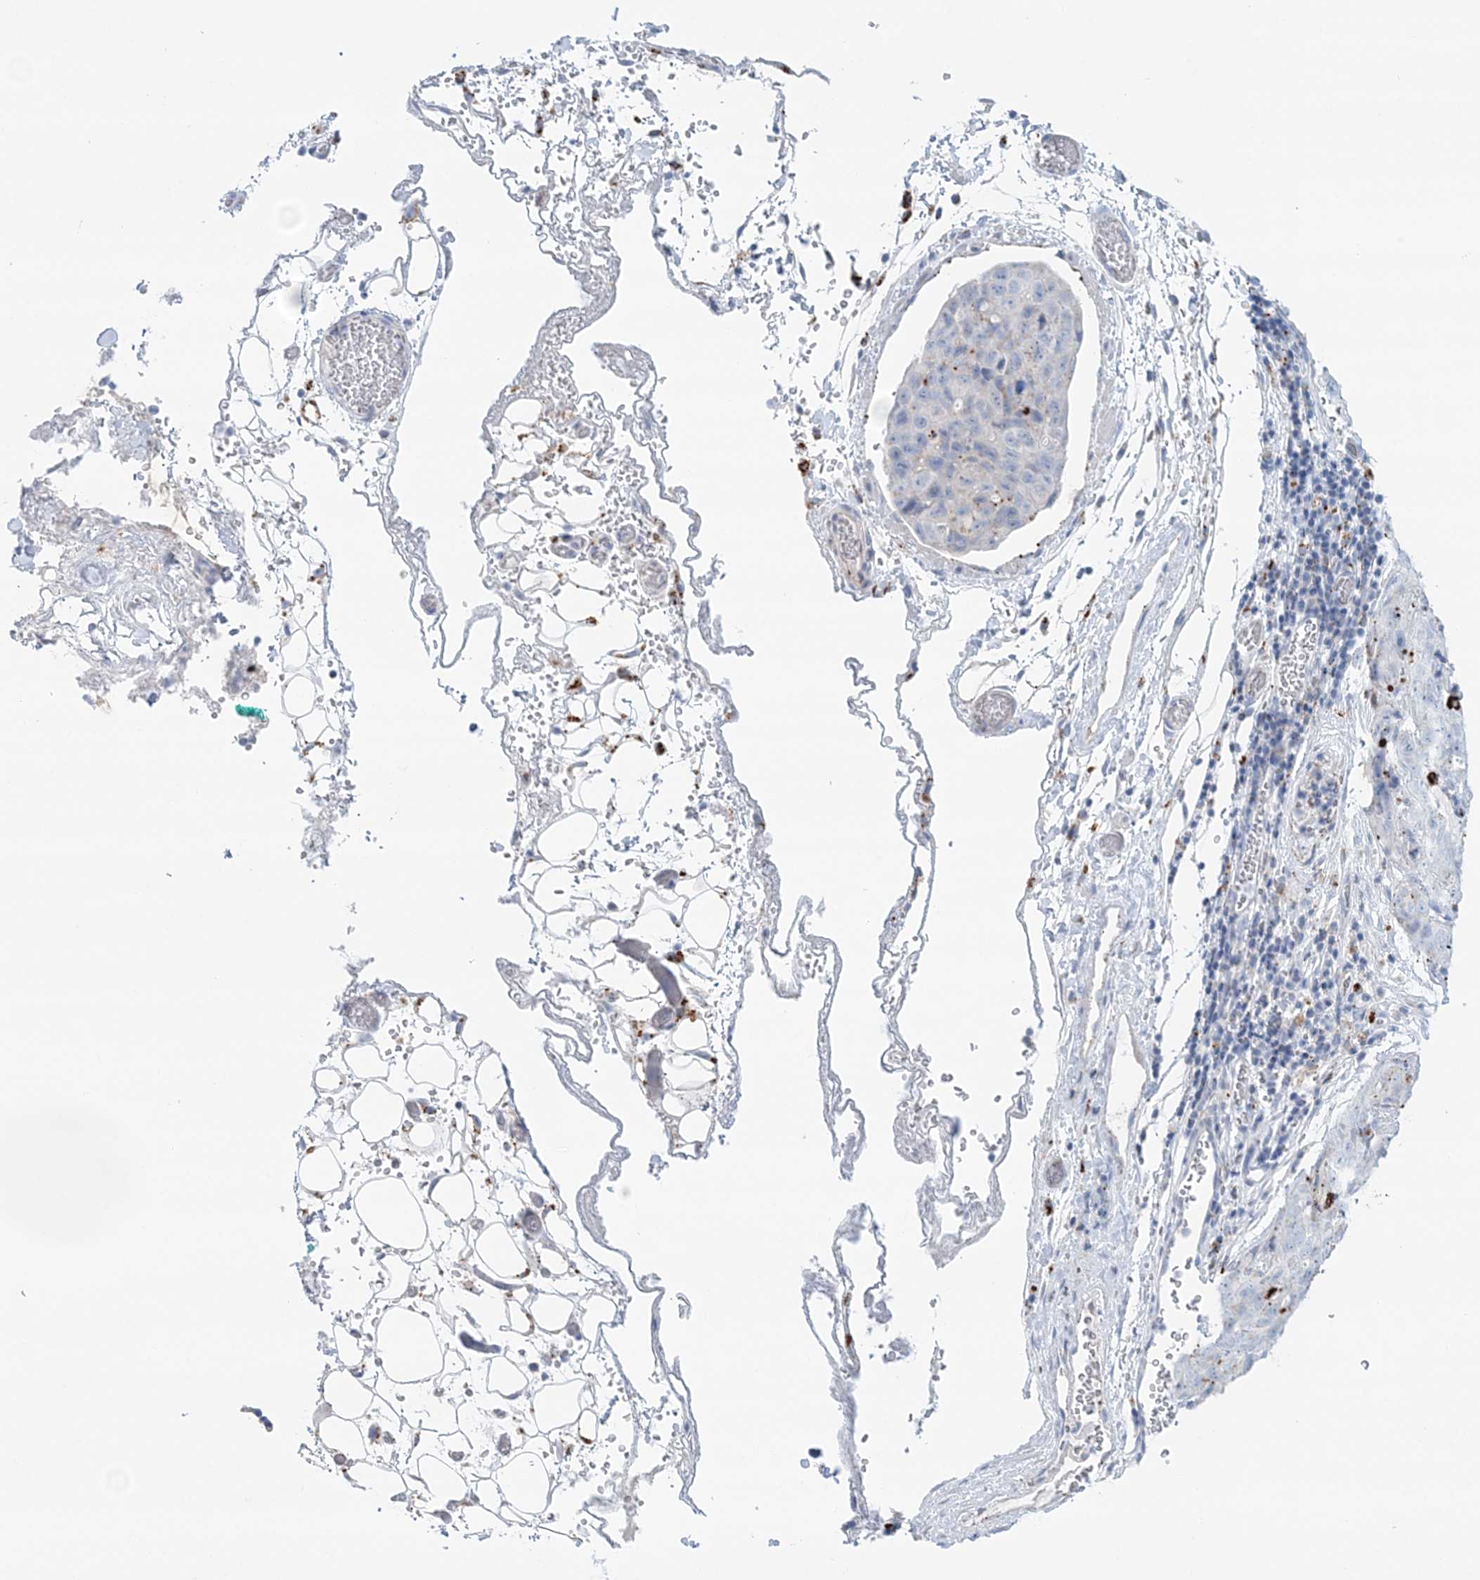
{"staining": {"intensity": "negative", "quantity": "none", "location": "none"}, "tissue": "stomach cancer", "cell_type": "Tumor cells", "image_type": "cancer", "snomed": [{"axis": "morphology", "description": "Normal tissue, NOS"}, {"axis": "morphology", "description": "Adenocarcinoma, NOS"}, {"axis": "topography", "description": "Lymph node"}, {"axis": "topography", "description": "Stomach"}], "caption": "A histopathology image of stomach cancer stained for a protein reveals no brown staining in tumor cells.", "gene": "TPP1", "patient": {"sex": "male", "age": 48}}